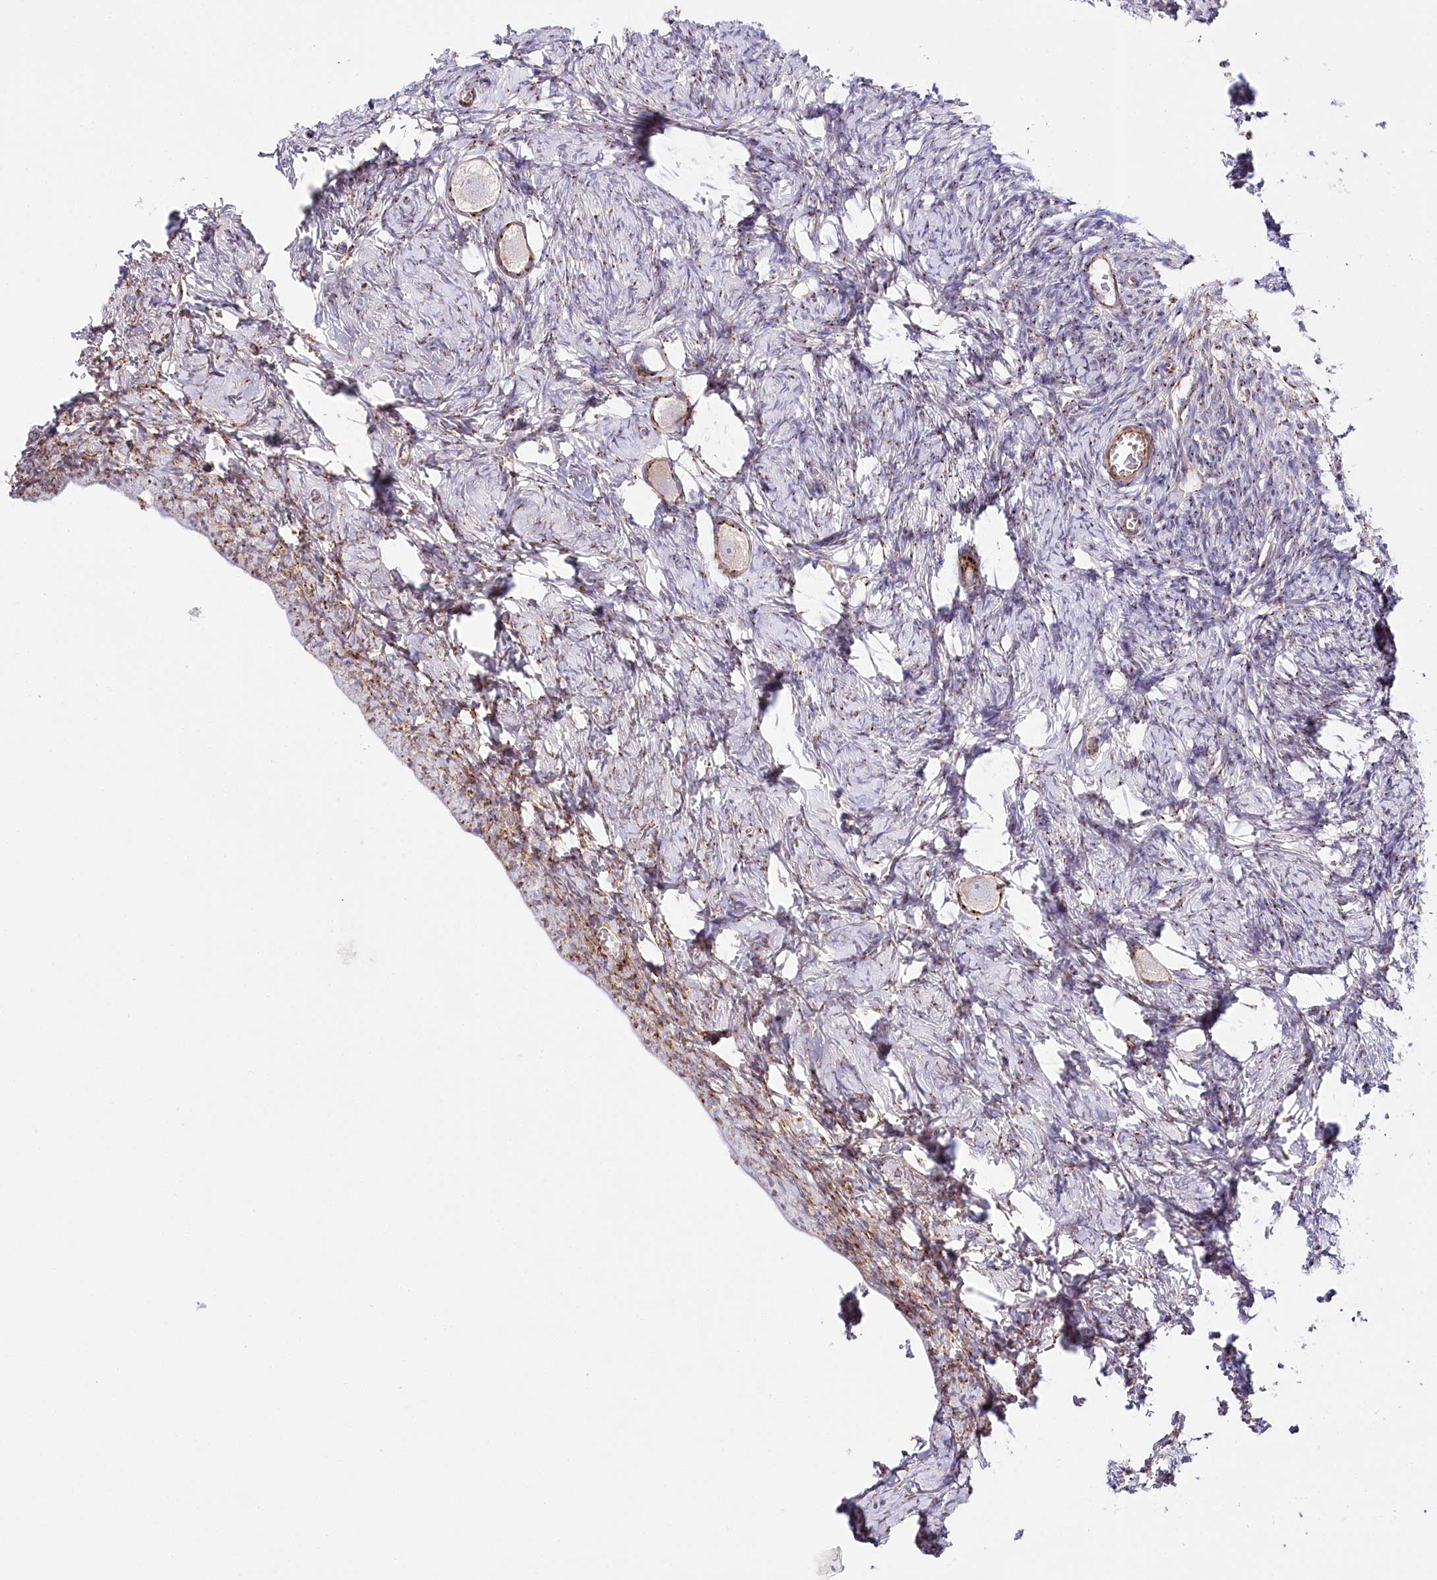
{"staining": {"intensity": "moderate", "quantity": ">75%", "location": "cytoplasmic/membranous"}, "tissue": "ovary", "cell_type": "Follicle cells", "image_type": "normal", "snomed": [{"axis": "morphology", "description": "Normal tissue, NOS"}, {"axis": "topography", "description": "Ovary"}], "caption": "Follicle cells display medium levels of moderate cytoplasmic/membranous expression in approximately >75% of cells in normal human ovary.", "gene": "ABRAXAS2", "patient": {"sex": "female", "age": 27}}